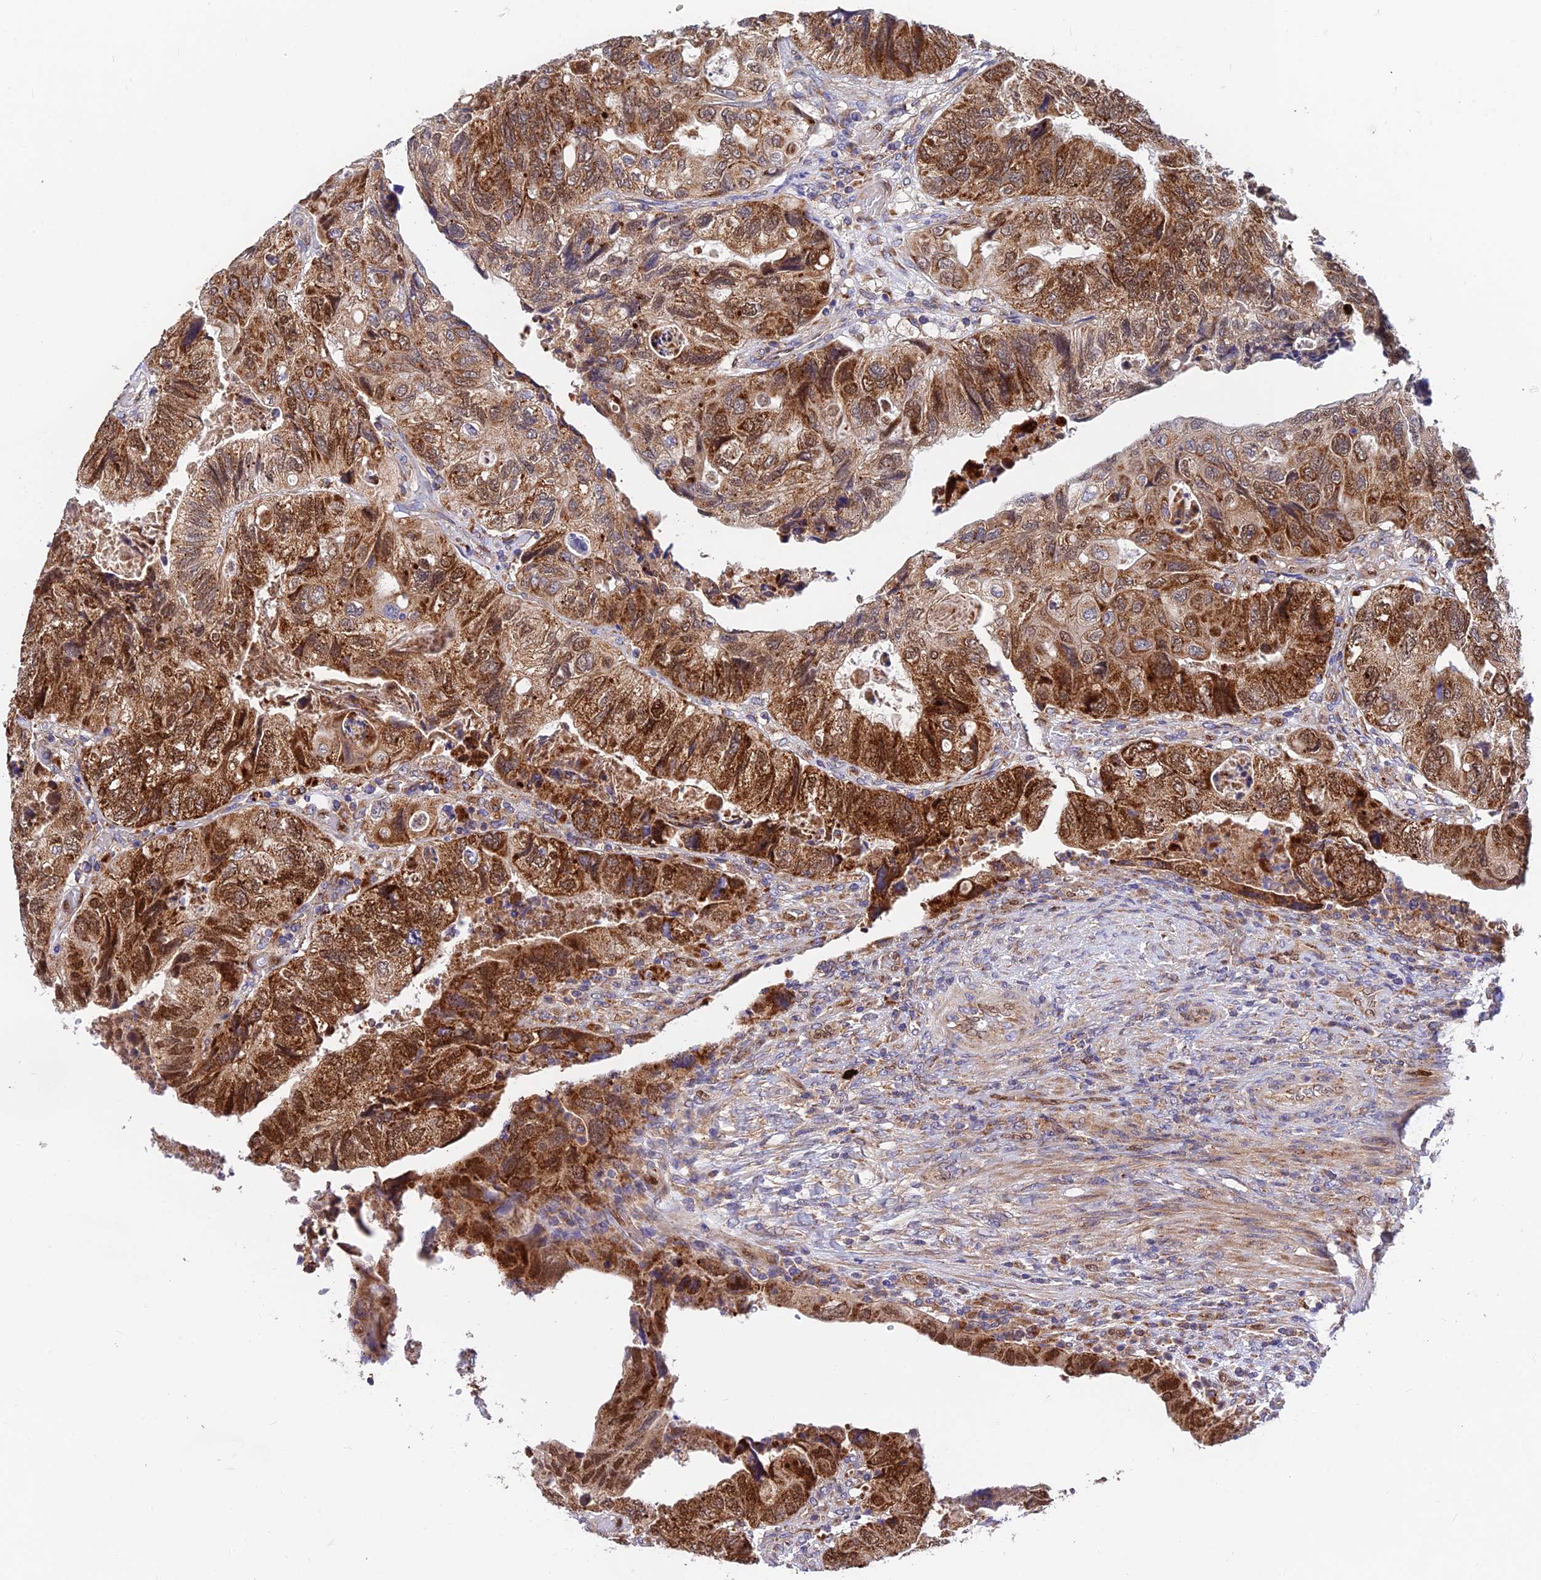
{"staining": {"intensity": "strong", "quantity": ">75%", "location": "cytoplasmic/membranous,nuclear"}, "tissue": "colorectal cancer", "cell_type": "Tumor cells", "image_type": "cancer", "snomed": [{"axis": "morphology", "description": "Adenocarcinoma, NOS"}, {"axis": "topography", "description": "Rectum"}], "caption": "This micrograph displays immunohistochemistry staining of human adenocarcinoma (colorectal), with high strong cytoplasmic/membranous and nuclear staining in approximately >75% of tumor cells.", "gene": "PODNL1", "patient": {"sex": "male", "age": 63}}